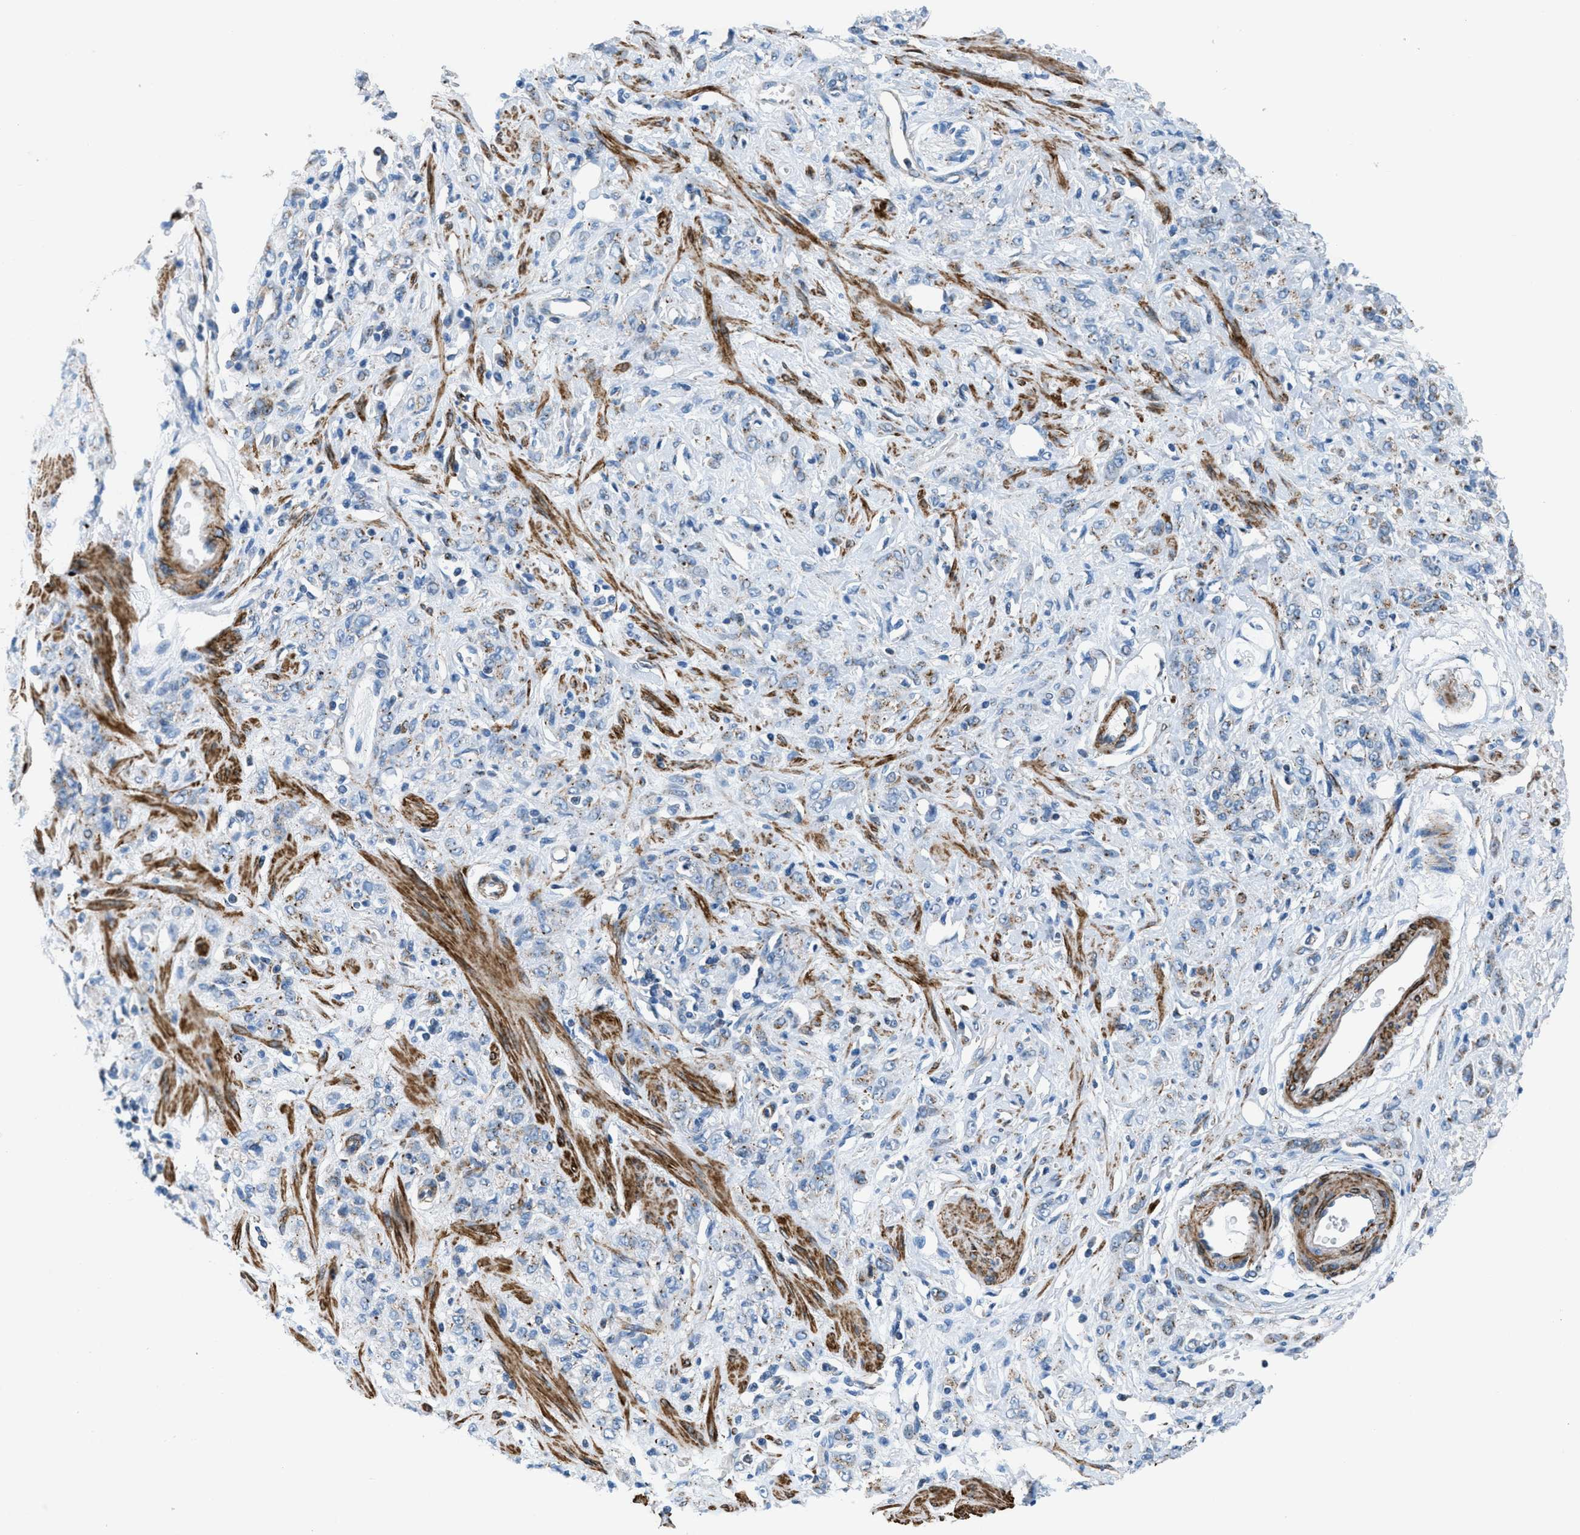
{"staining": {"intensity": "weak", "quantity": "<25%", "location": "cytoplasmic/membranous"}, "tissue": "stomach cancer", "cell_type": "Tumor cells", "image_type": "cancer", "snomed": [{"axis": "morphology", "description": "Normal tissue, NOS"}, {"axis": "morphology", "description": "Adenocarcinoma, NOS"}, {"axis": "topography", "description": "Stomach"}], "caption": "Tumor cells show no significant protein positivity in stomach cancer (adenocarcinoma).", "gene": "MFSD13A", "patient": {"sex": "male", "age": 82}}